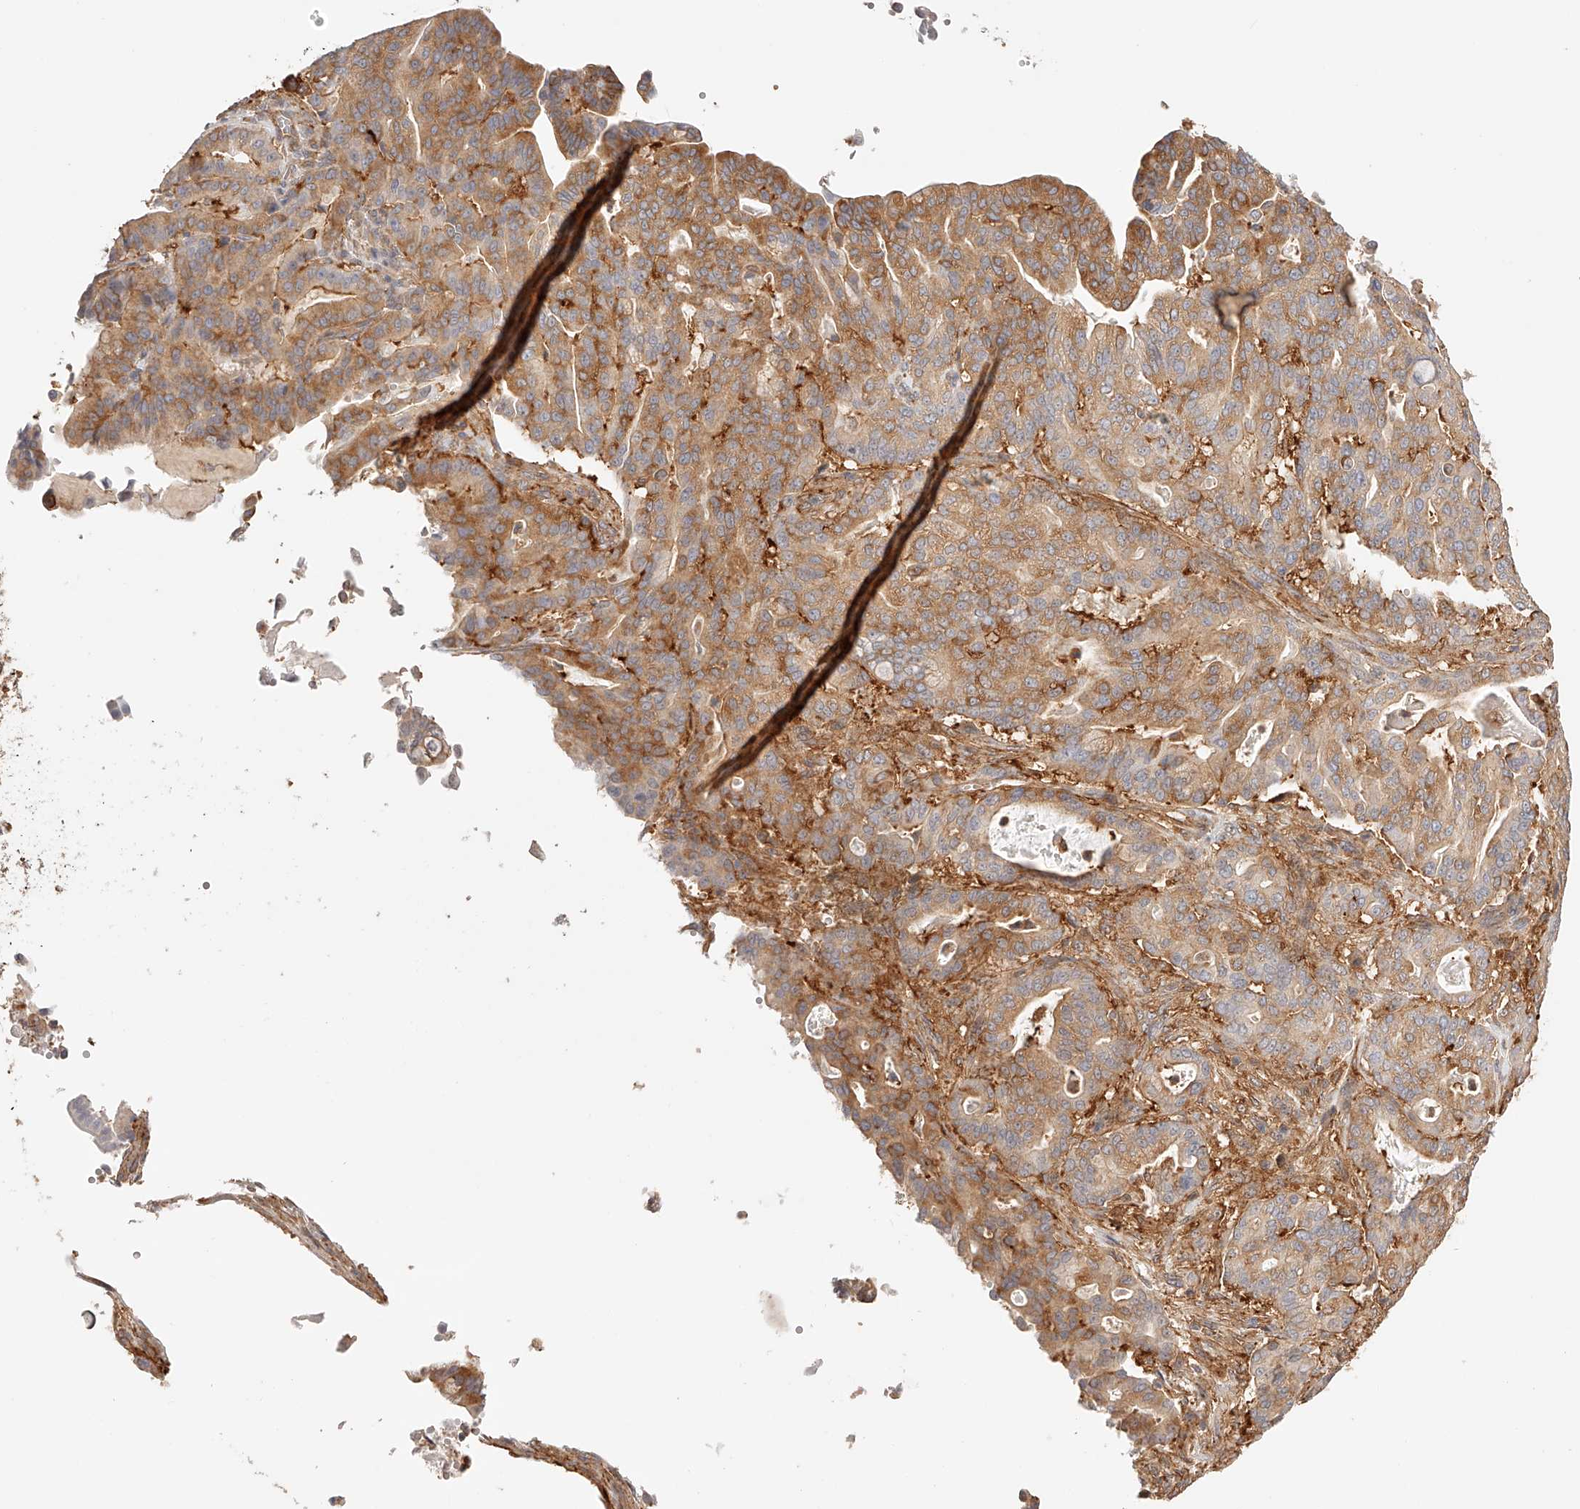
{"staining": {"intensity": "moderate", "quantity": ">75%", "location": "cytoplasmic/membranous"}, "tissue": "pancreatic cancer", "cell_type": "Tumor cells", "image_type": "cancer", "snomed": [{"axis": "morphology", "description": "Adenocarcinoma, NOS"}, {"axis": "topography", "description": "Pancreas"}], "caption": "Tumor cells demonstrate moderate cytoplasmic/membranous expression in approximately >75% of cells in pancreatic cancer (adenocarcinoma).", "gene": "SYNC", "patient": {"sex": "male", "age": 63}}